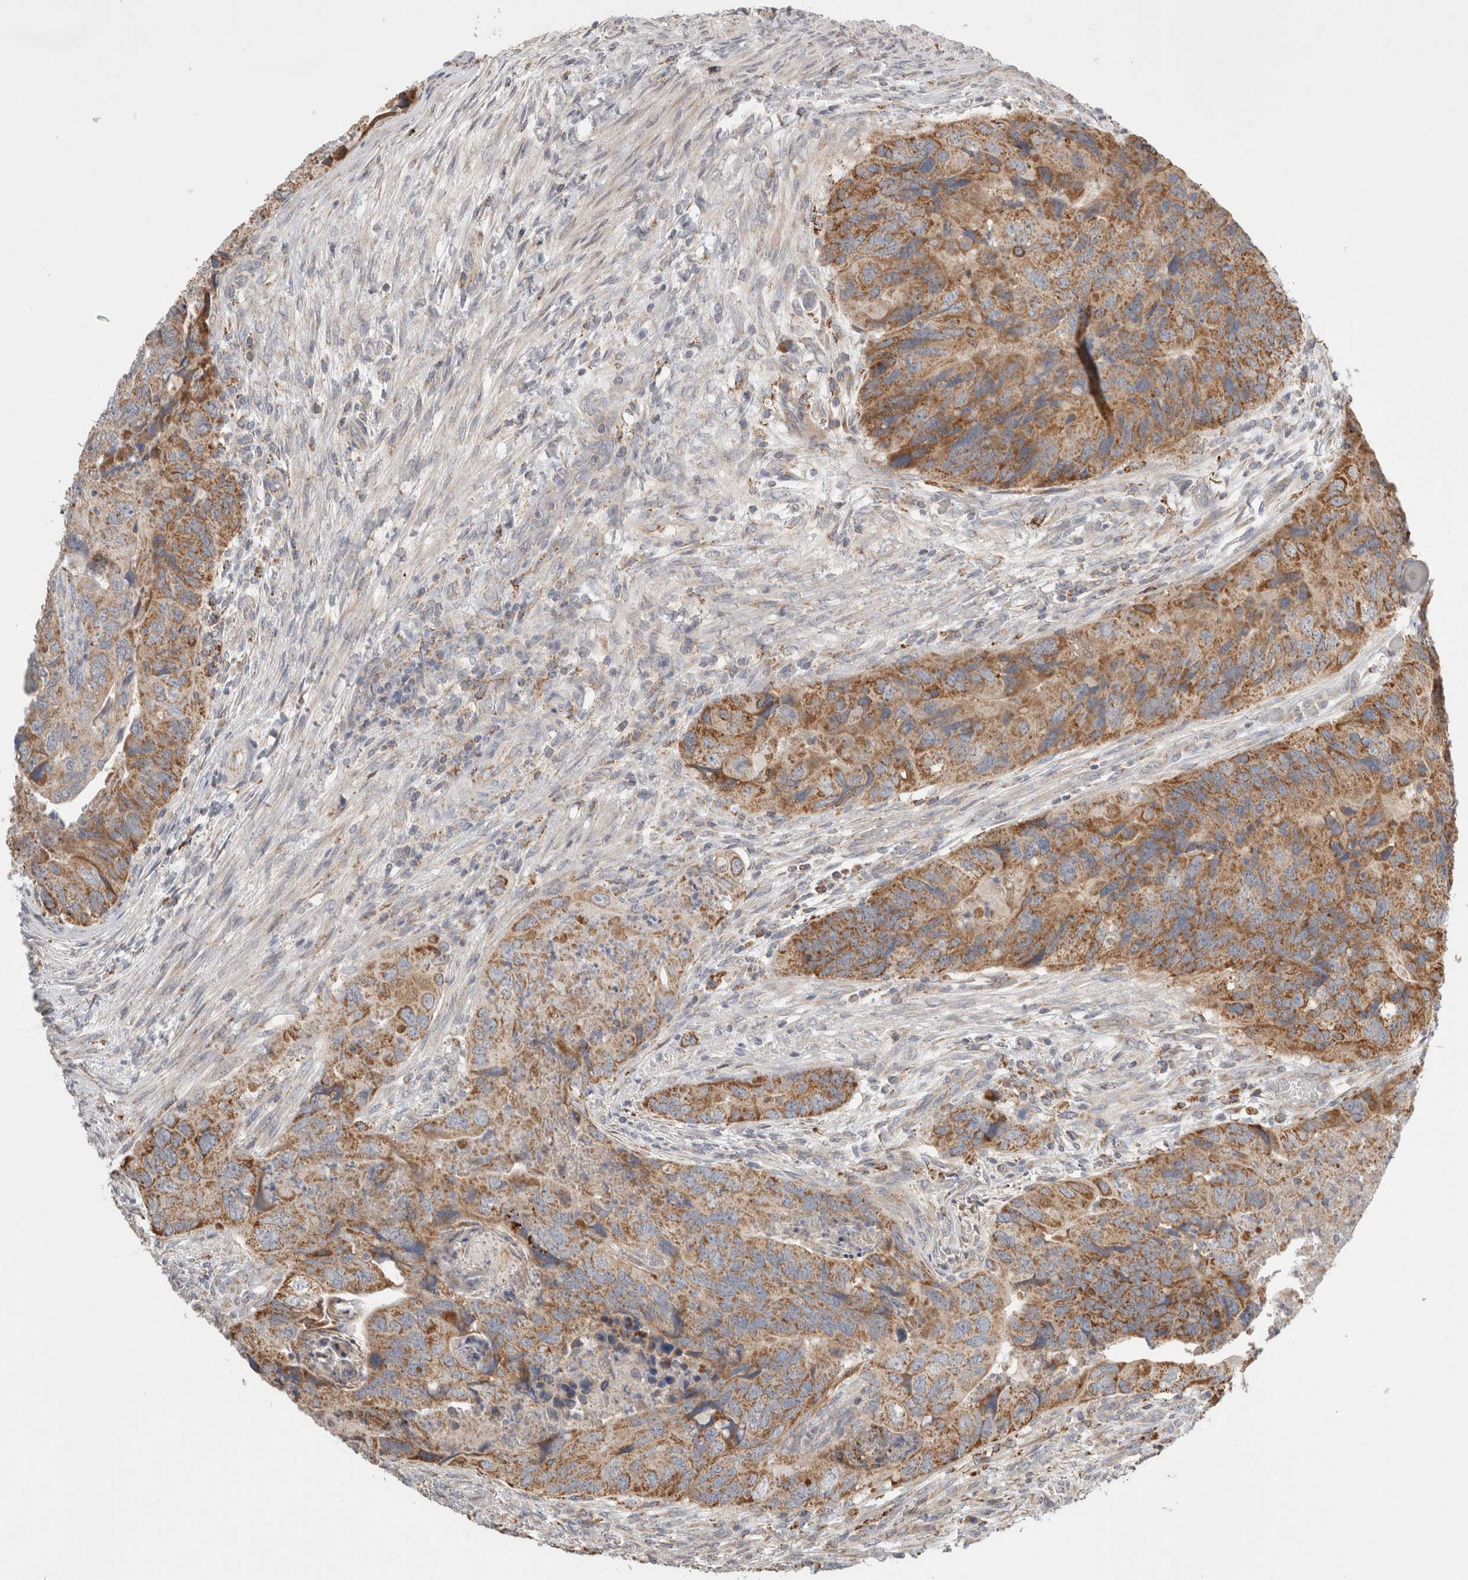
{"staining": {"intensity": "moderate", "quantity": ">75%", "location": "cytoplasmic/membranous"}, "tissue": "colorectal cancer", "cell_type": "Tumor cells", "image_type": "cancer", "snomed": [{"axis": "morphology", "description": "Adenocarcinoma, NOS"}, {"axis": "topography", "description": "Rectum"}], "caption": "Adenocarcinoma (colorectal) tissue exhibits moderate cytoplasmic/membranous staining in about >75% of tumor cells", "gene": "HROB", "patient": {"sex": "male", "age": 63}}